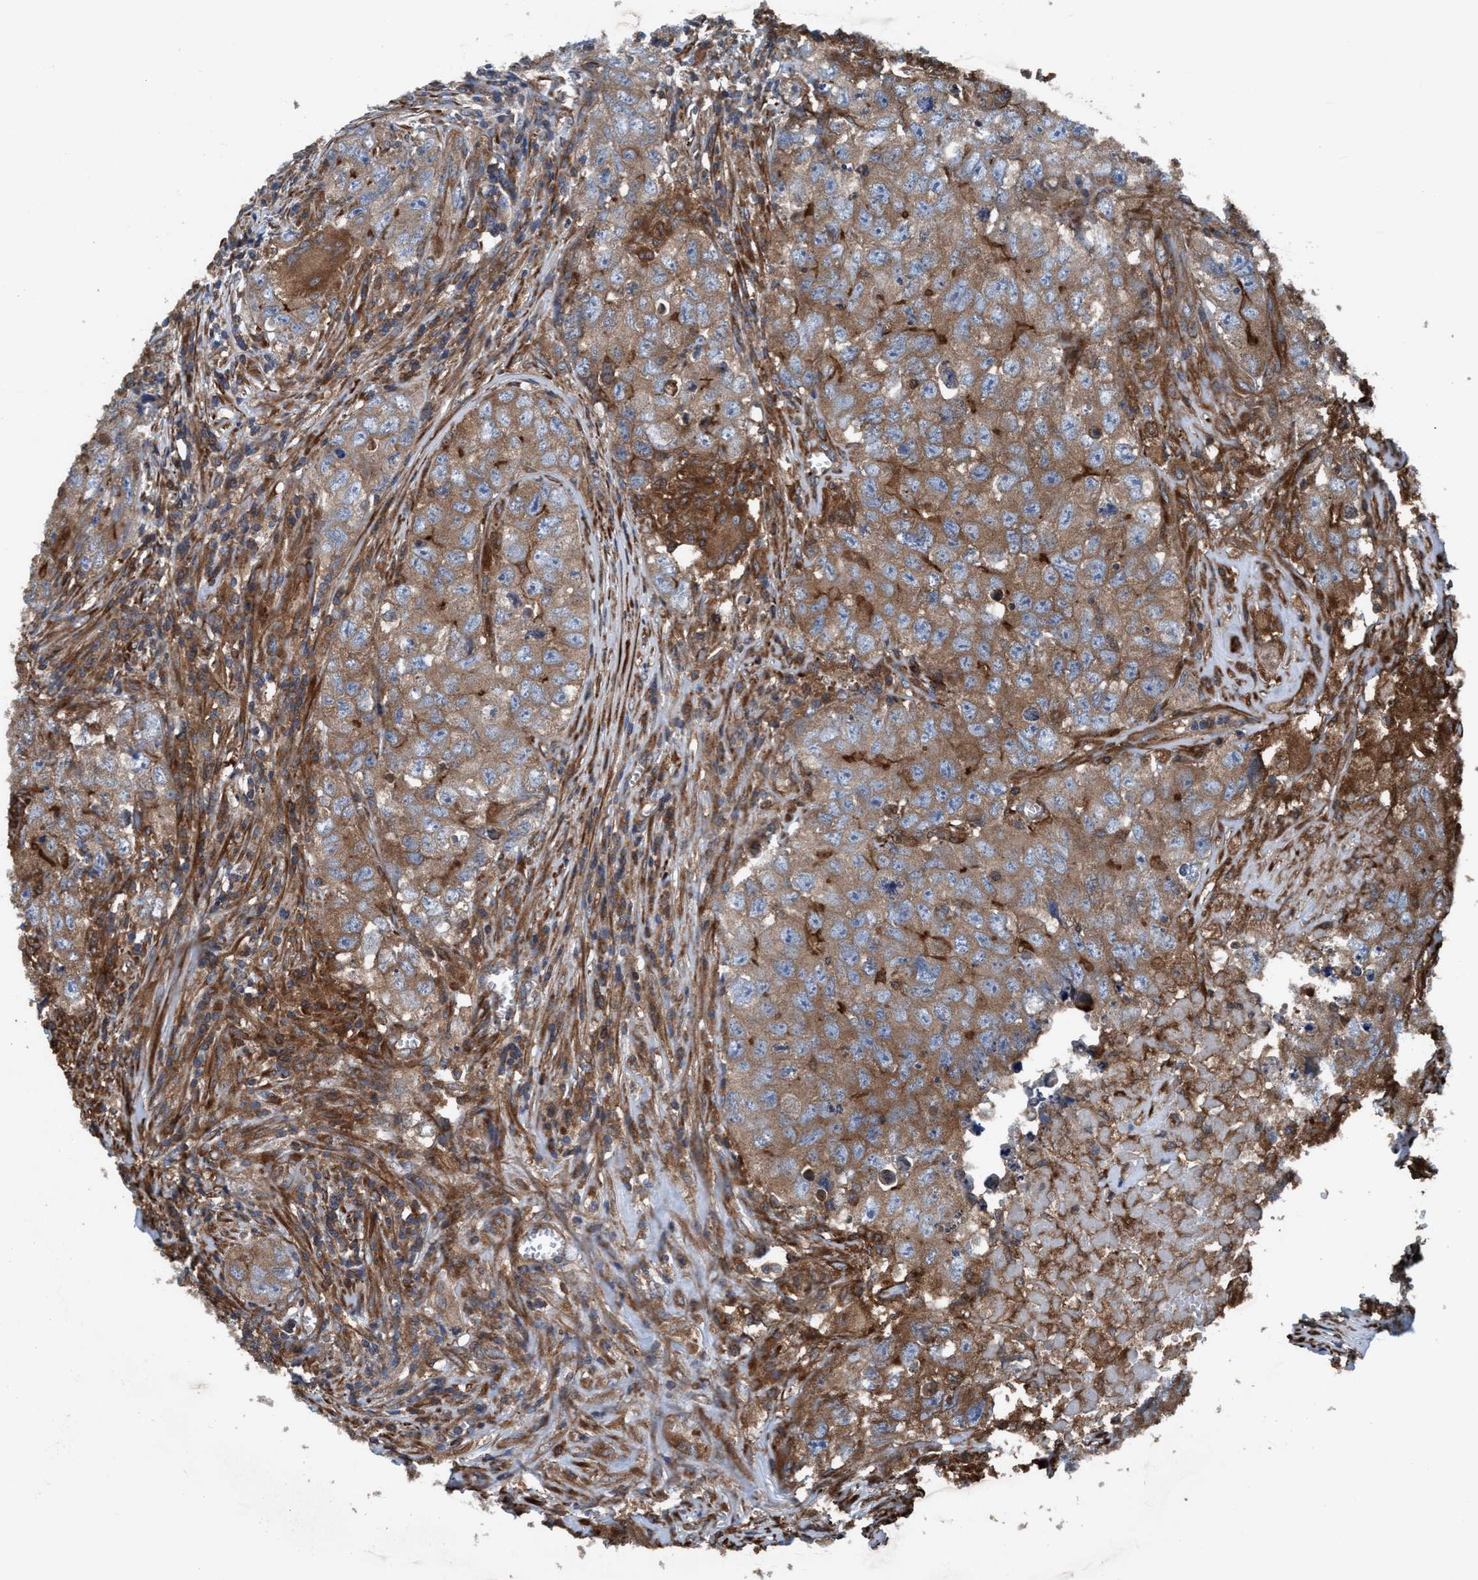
{"staining": {"intensity": "moderate", "quantity": ">75%", "location": "cytoplasmic/membranous"}, "tissue": "testis cancer", "cell_type": "Tumor cells", "image_type": "cancer", "snomed": [{"axis": "morphology", "description": "Seminoma, NOS"}, {"axis": "morphology", "description": "Carcinoma, Embryonal, NOS"}, {"axis": "topography", "description": "Testis"}], "caption": "Protein expression by immunohistochemistry (IHC) exhibits moderate cytoplasmic/membranous positivity in about >75% of tumor cells in testis cancer (seminoma). Using DAB (brown) and hematoxylin (blue) stains, captured at high magnification using brightfield microscopy.", "gene": "NMT1", "patient": {"sex": "male", "age": 43}}